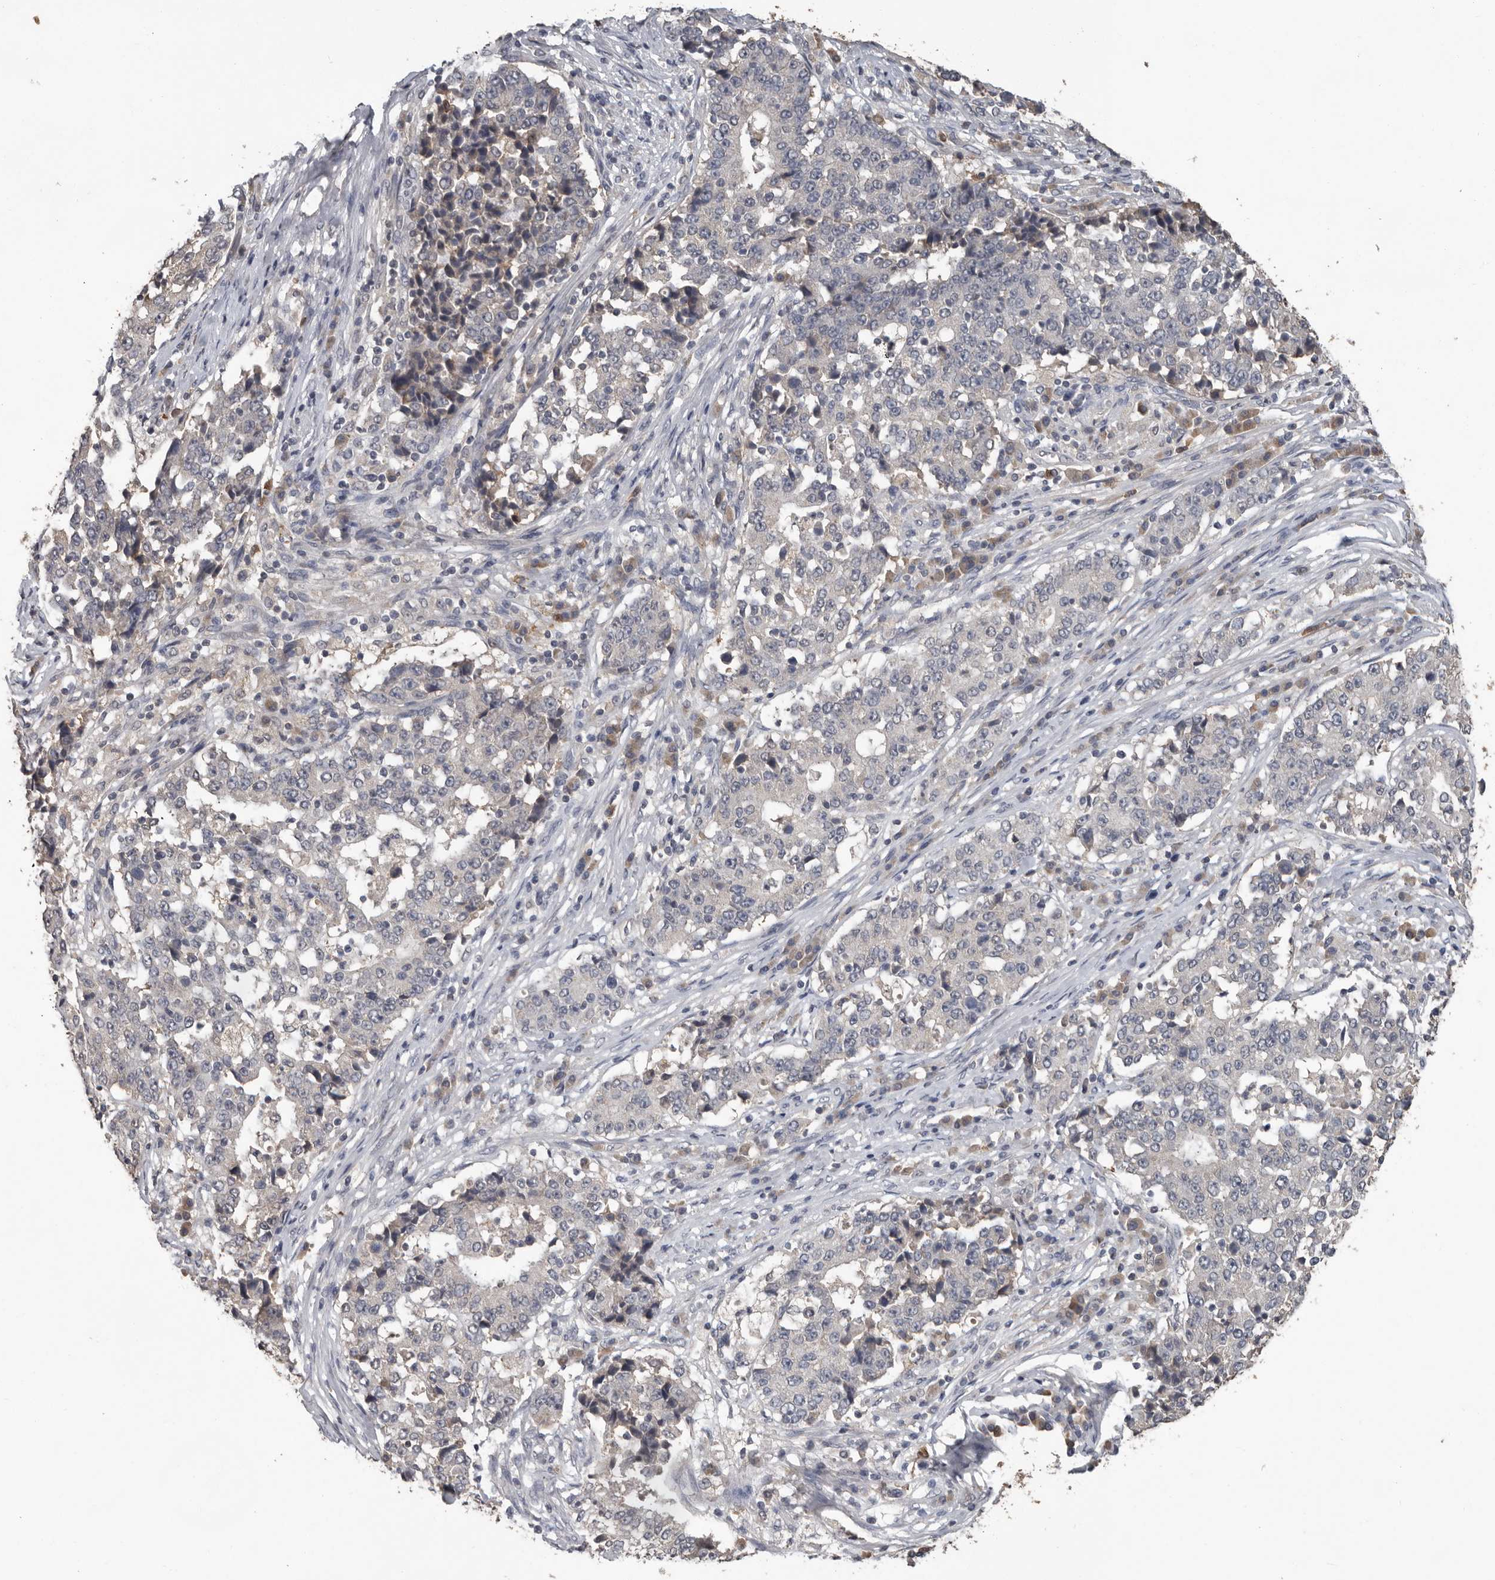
{"staining": {"intensity": "negative", "quantity": "none", "location": "none"}, "tissue": "stomach cancer", "cell_type": "Tumor cells", "image_type": "cancer", "snomed": [{"axis": "morphology", "description": "Adenocarcinoma, NOS"}, {"axis": "topography", "description": "Stomach"}], "caption": "Tumor cells show no significant protein positivity in adenocarcinoma (stomach).", "gene": "MTF1", "patient": {"sex": "male", "age": 59}}